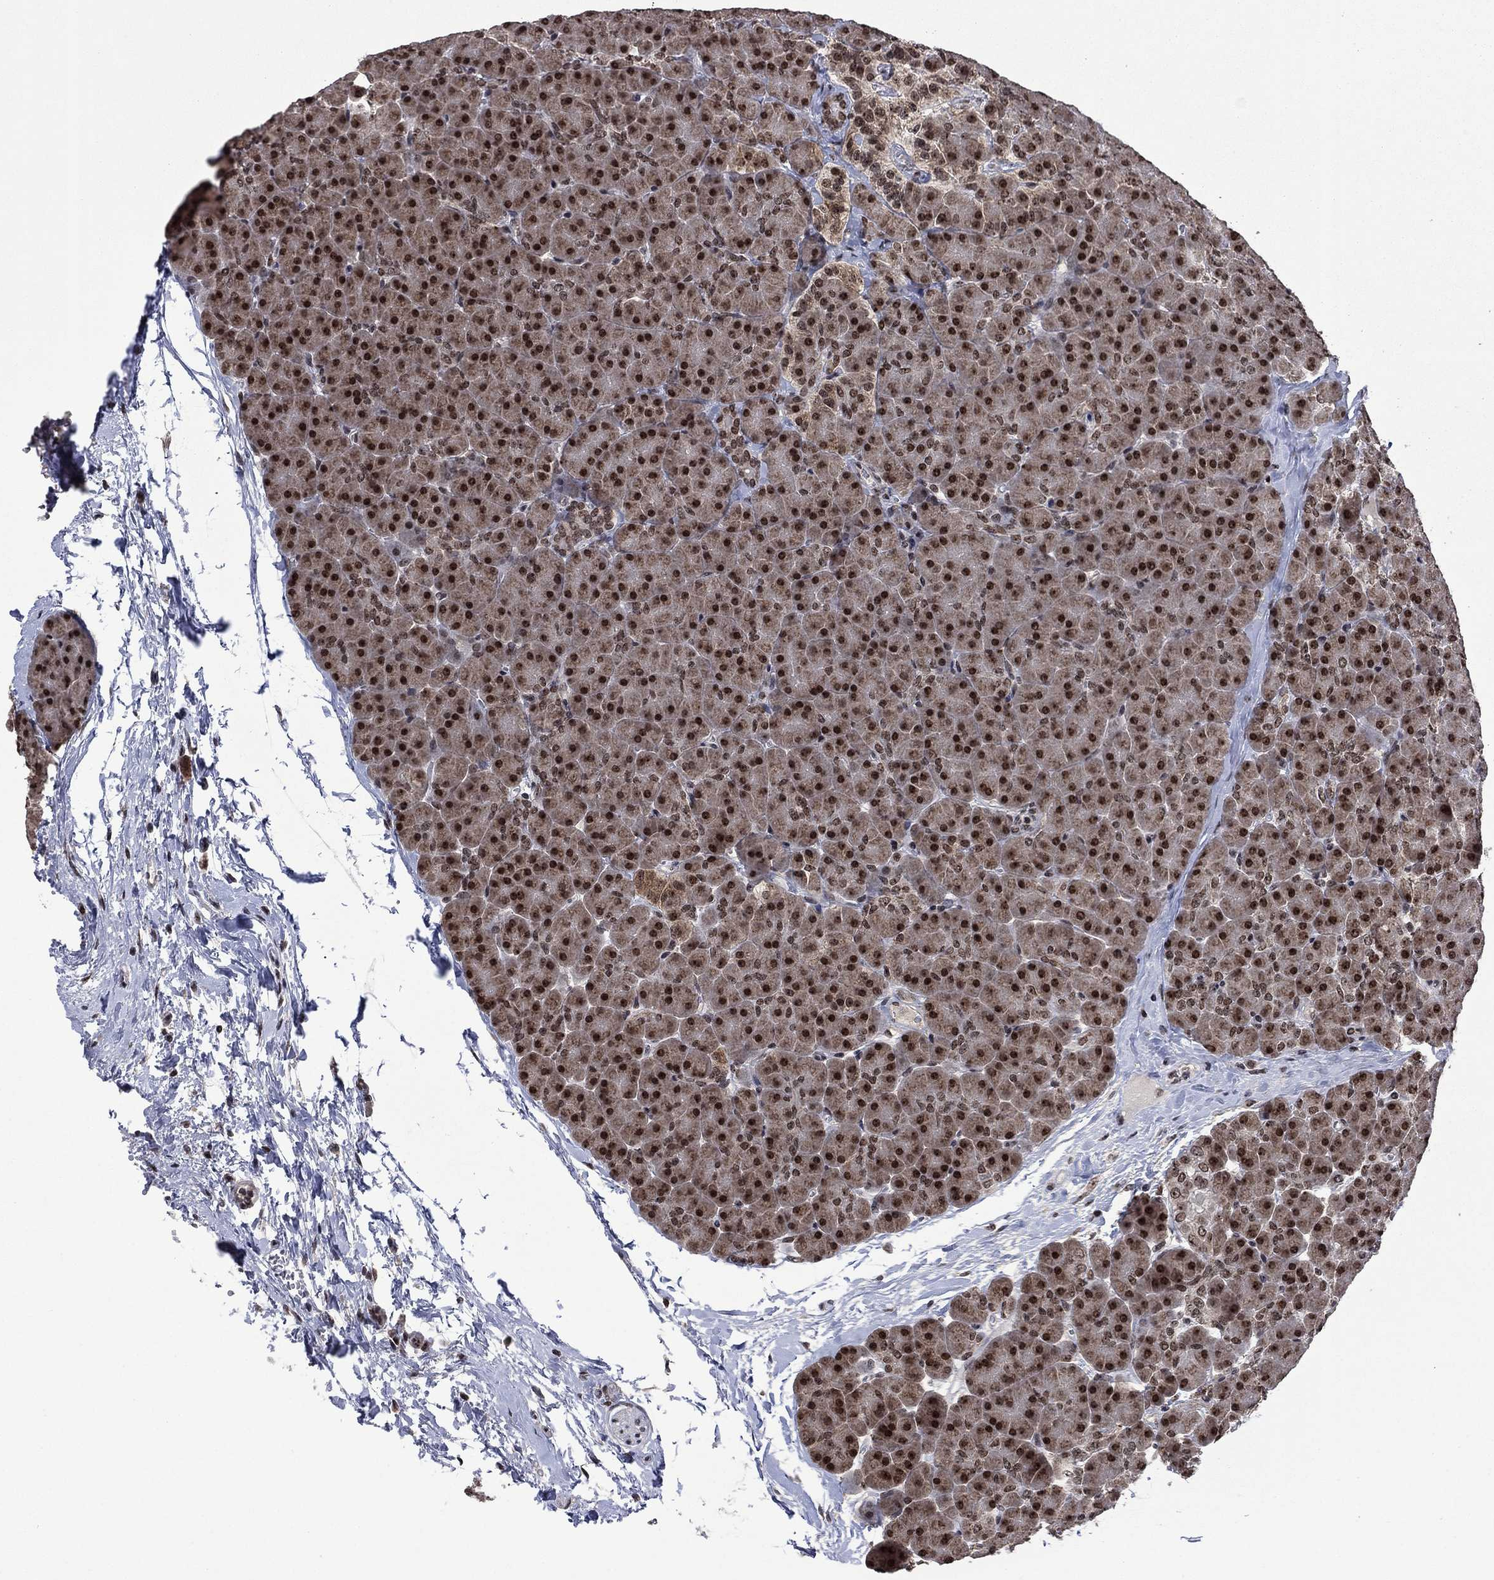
{"staining": {"intensity": "strong", "quantity": ">75%", "location": "nuclear"}, "tissue": "pancreas", "cell_type": "Exocrine glandular cells", "image_type": "normal", "snomed": [{"axis": "morphology", "description": "Normal tissue, NOS"}, {"axis": "topography", "description": "Pancreas"}], "caption": "The micrograph exhibits a brown stain indicating the presence of a protein in the nuclear of exocrine glandular cells in pancreas. (Brightfield microscopy of DAB IHC at high magnification).", "gene": "FBLL1", "patient": {"sex": "female", "age": 44}}